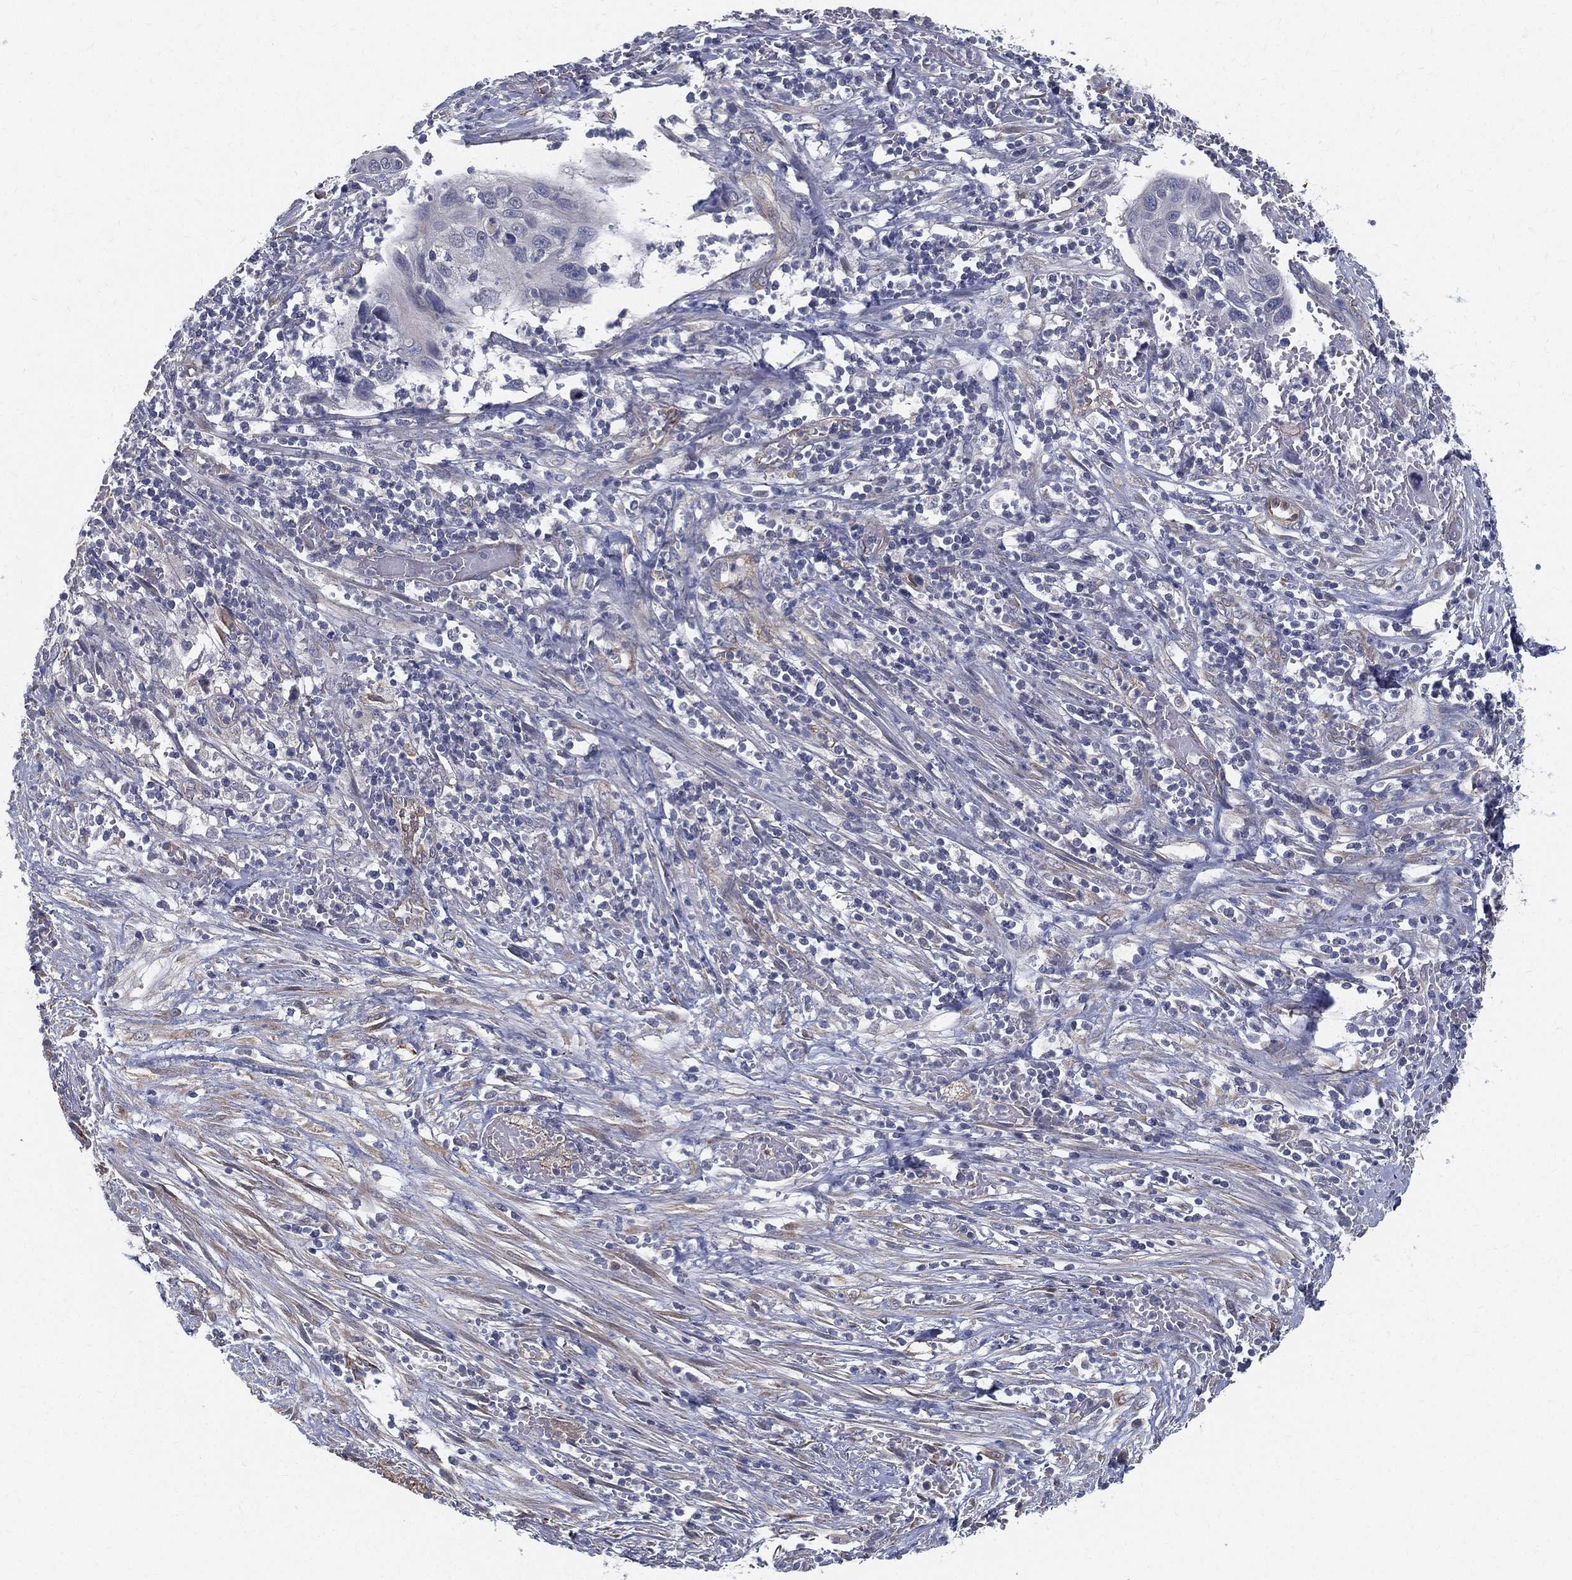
{"staining": {"intensity": "negative", "quantity": "none", "location": "none"}, "tissue": "cervical cancer", "cell_type": "Tumor cells", "image_type": "cancer", "snomed": [{"axis": "morphology", "description": "Squamous cell carcinoma, NOS"}, {"axis": "topography", "description": "Cervix"}], "caption": "Histopathology image shows no significant protein staining in tumor cells of squamous cell carcinoma (cervical).", "gene": "LRRC56", "patient": {"sex": "female", "age": 70}}